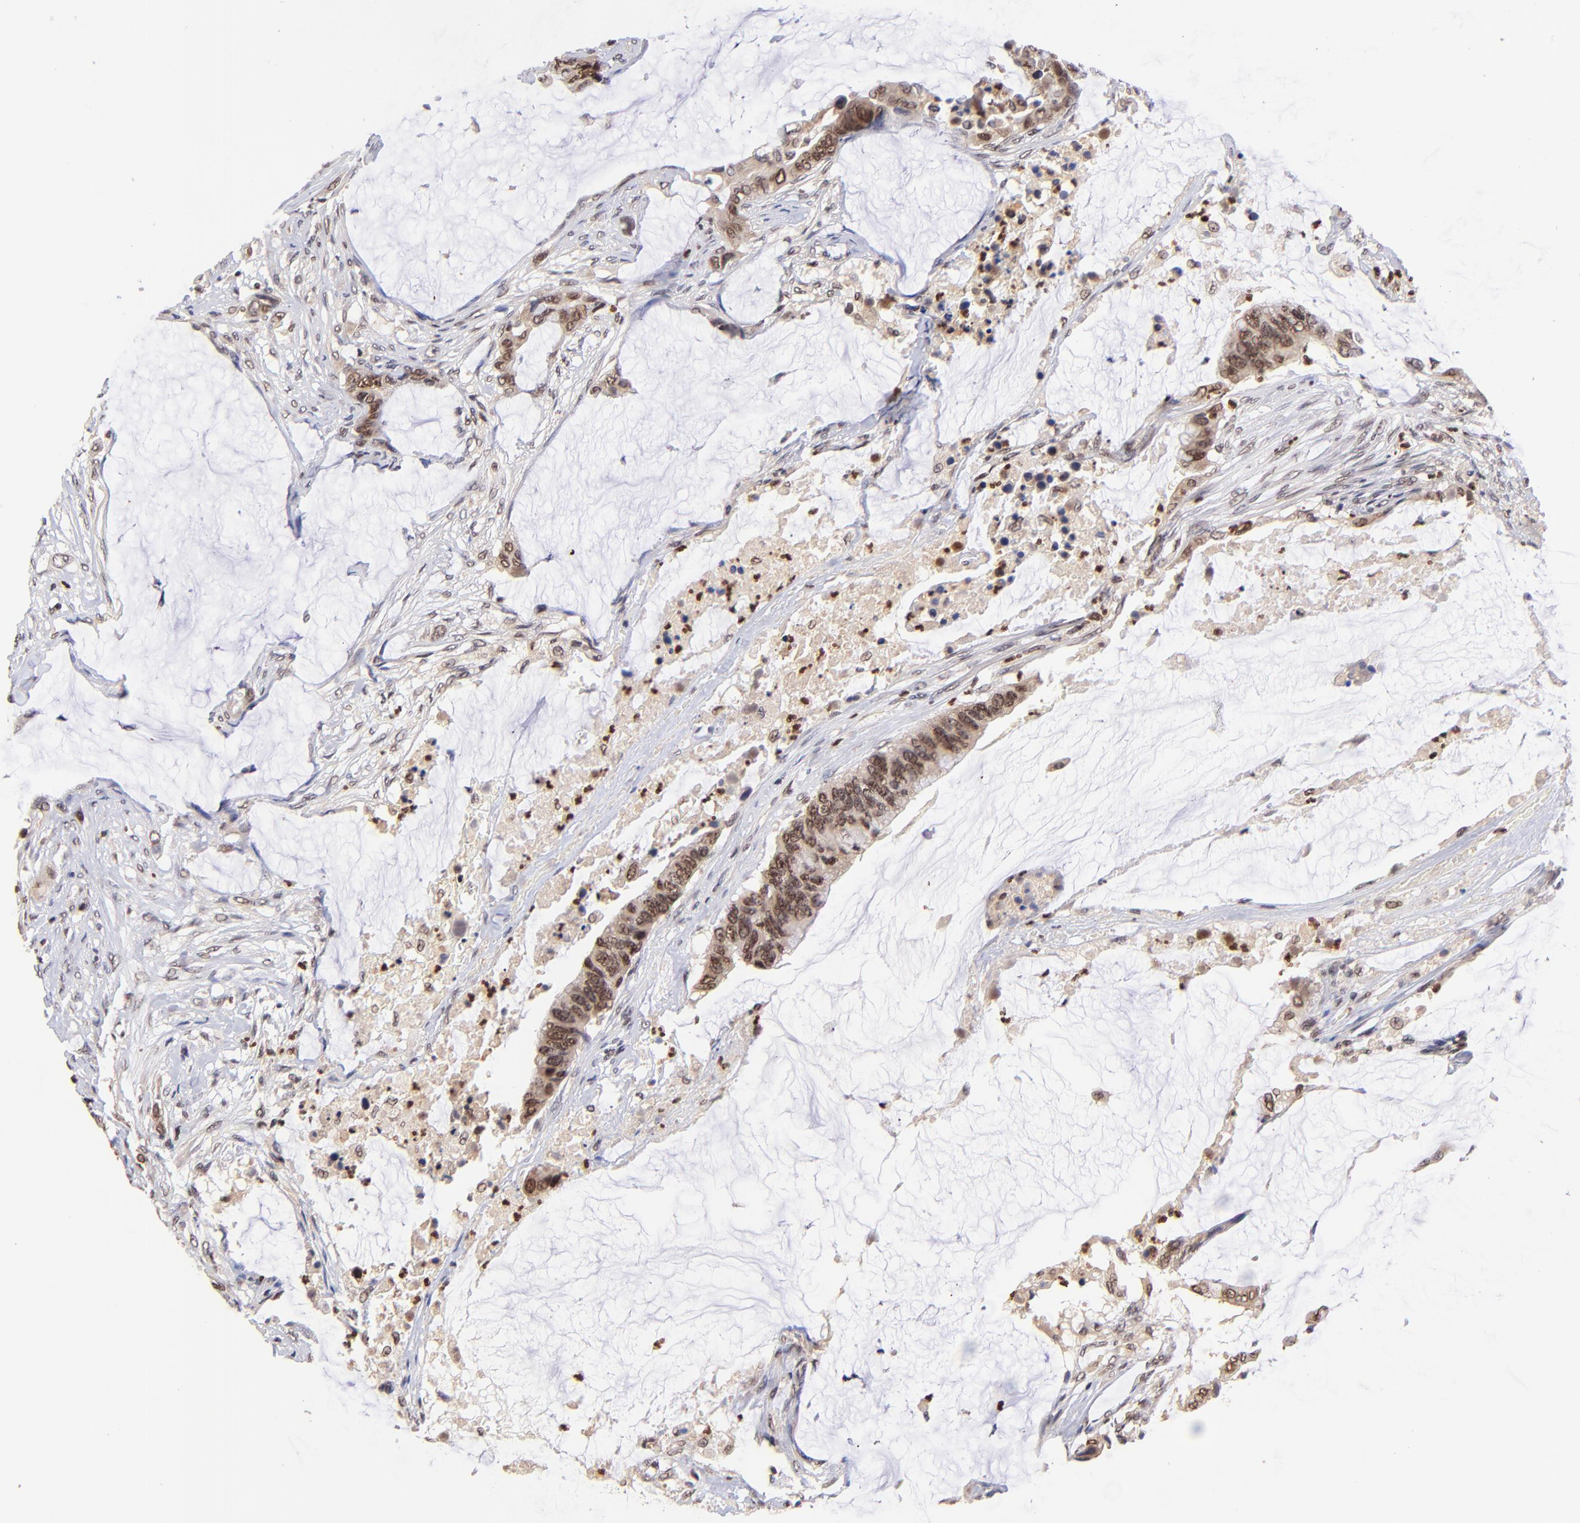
{"staining": {"intensity": "strong", "quantity": ">75%", "location": "cytoplasmic/membranous,nuclear"}, "tissue": "colorectal cancer", "cell_type": "Tumor cells", "image_type": "cancer", "snomed": [{"axis": "morphology", "description": "Adenocarcinoma, NOS"}, {"axis": "topography", "description": "Rectum"}], "caption": "Protein expression analysis of colorectal cancer demonstrates strong cytoplasmic/membranous and nuclear positivity in about >75% of tumor cells. Using DAB (3,3'-diaminobenzidine) (brown) and hematoxylin (blue) stains, captured at high magnification using brightfield microscopy.", "gene": "WDR25", "patient": {"sex": "female", "age": 59}}